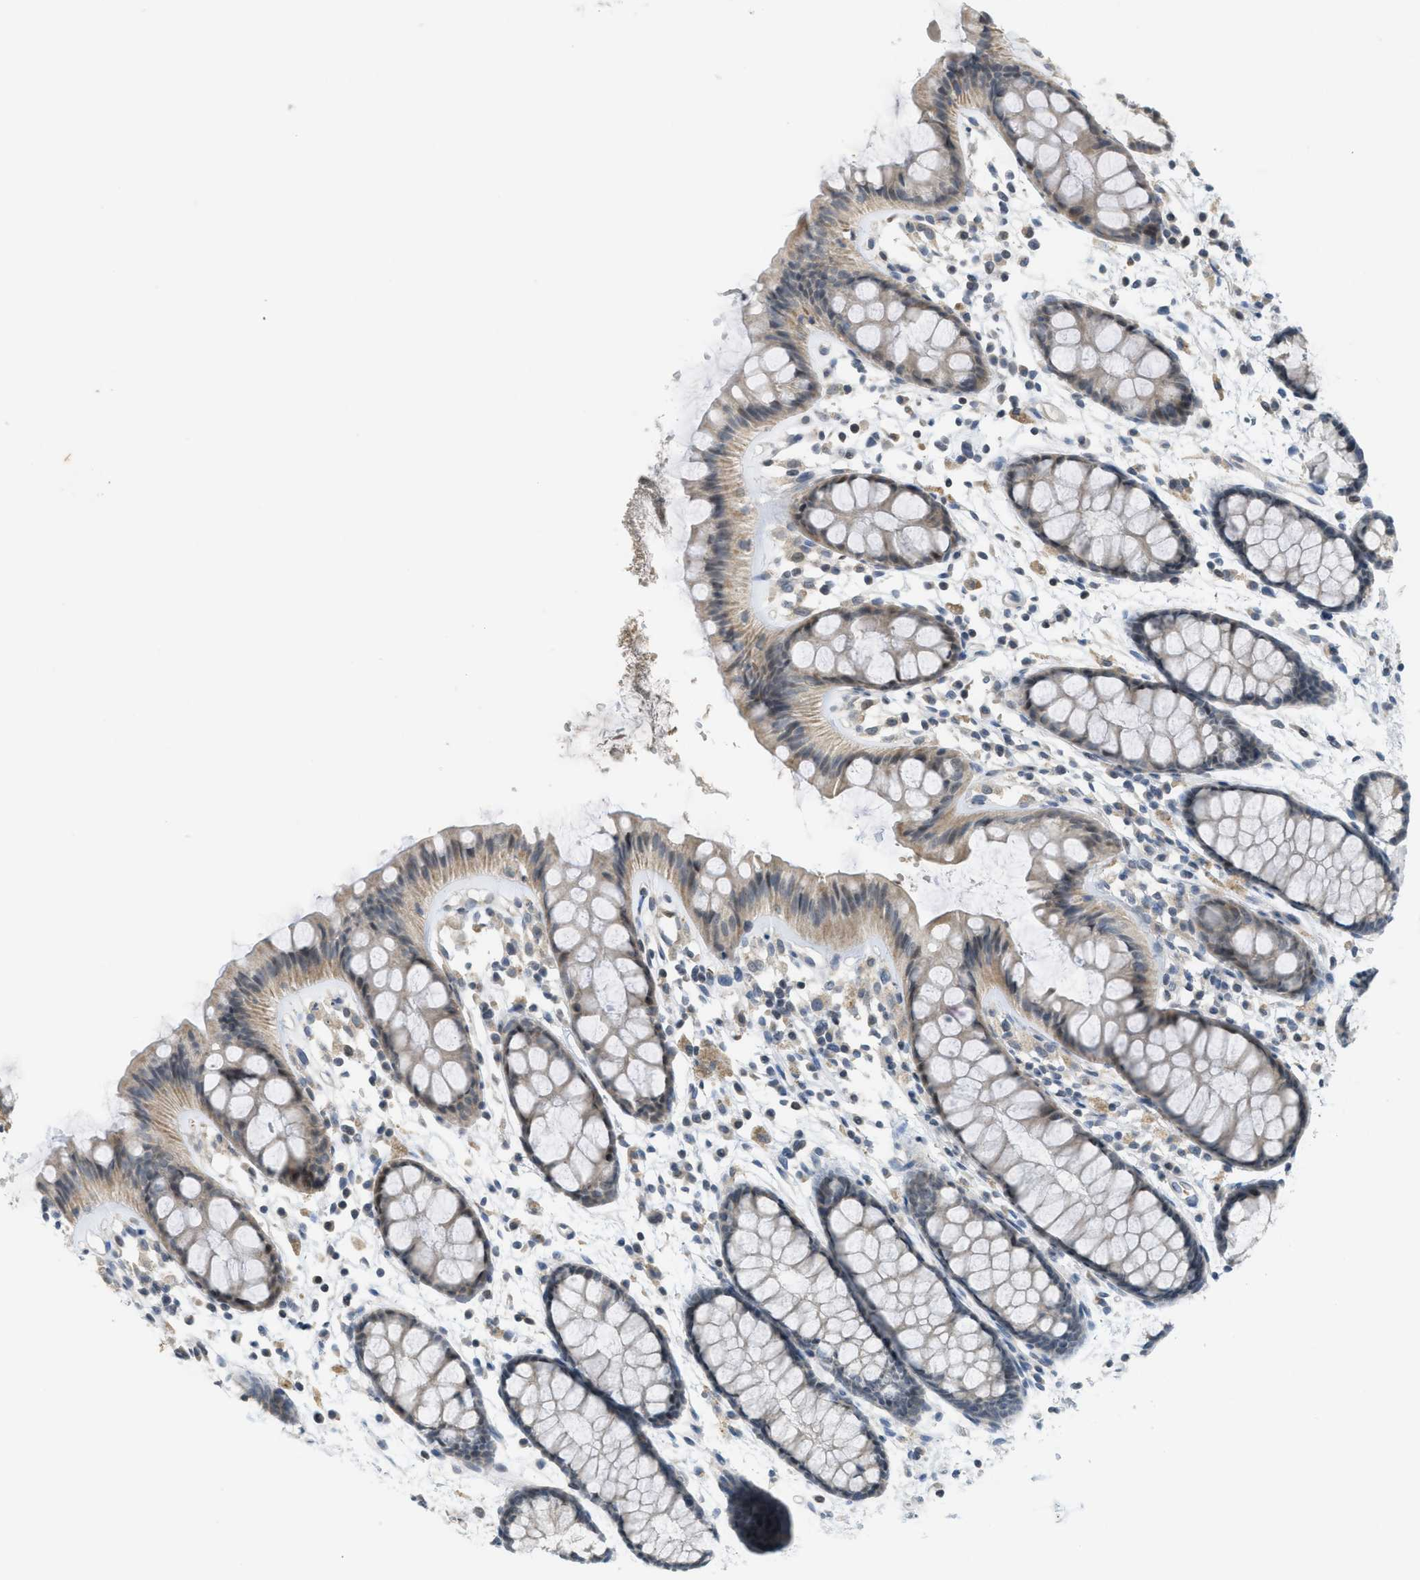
{"staining": {"intensity": "weak", "quantity": "25%-75%", "location": "cytoplasmic/membranous"}, "tissue": "rectum", "cell_type": "Glandular cells", "image_type": "normal", "snomed": [{"axis": "morphology", "description": "Normal tissue, NOS"}, {"axis": "topography", "description": "Rectum"}], "caption": "DAB (3,3'-diaminobenzidine) immunohistochemical staining of unremarkable human rectum demonstrates weak cytoplasmic/membranous protein staining in about 25%-75% of glandular cells.", "gene": "TXNDC2", "patient": {"sex": "female", "age": 66}}